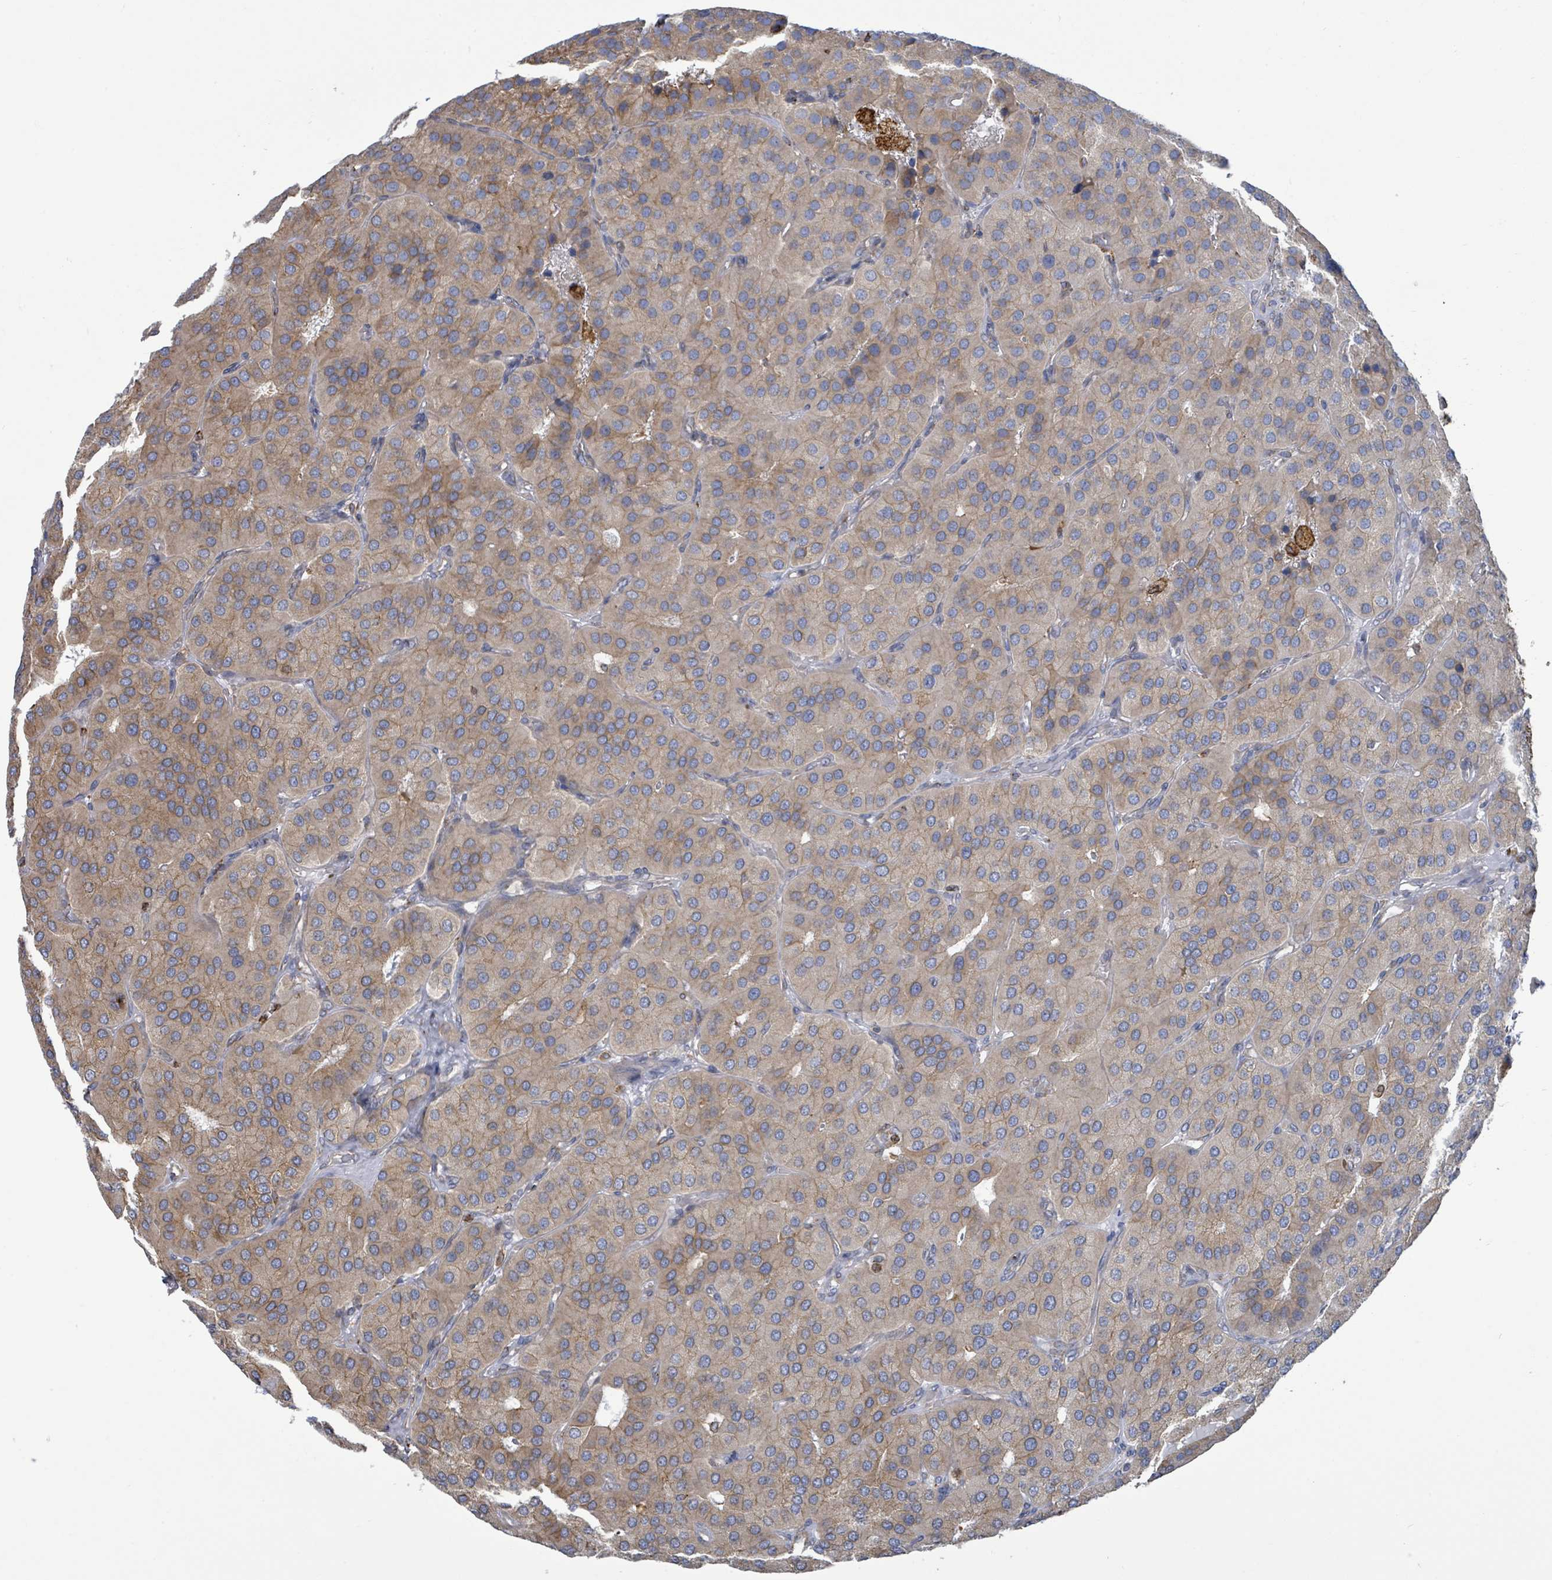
{"staining": {"intensity": "moderate", "quantity": ">75%", "location": "cytoplasmic/membranous"}, "tissue": "parathyroid gland", "cell_type": "Glandular cells", "image_type": "normal", "snomed": [{"axis": "morphology", "description": "Normal tissue, NOS"}, {"axis": "morphology", "description": "Adenoma, NOS"}, {"axis": "topography", "description": "Parathyroid gland"}], "caption": "Immunohistochemistry photomicrograph of normal human parathyroid gland stained for a protein (brown), which displays medium levels of moderate cytoplasmic/membranous staining in approximately >75% of glandular cells.", "gene": "RFPL4AL1", "patient": {"sex": "female", "age": 86}}